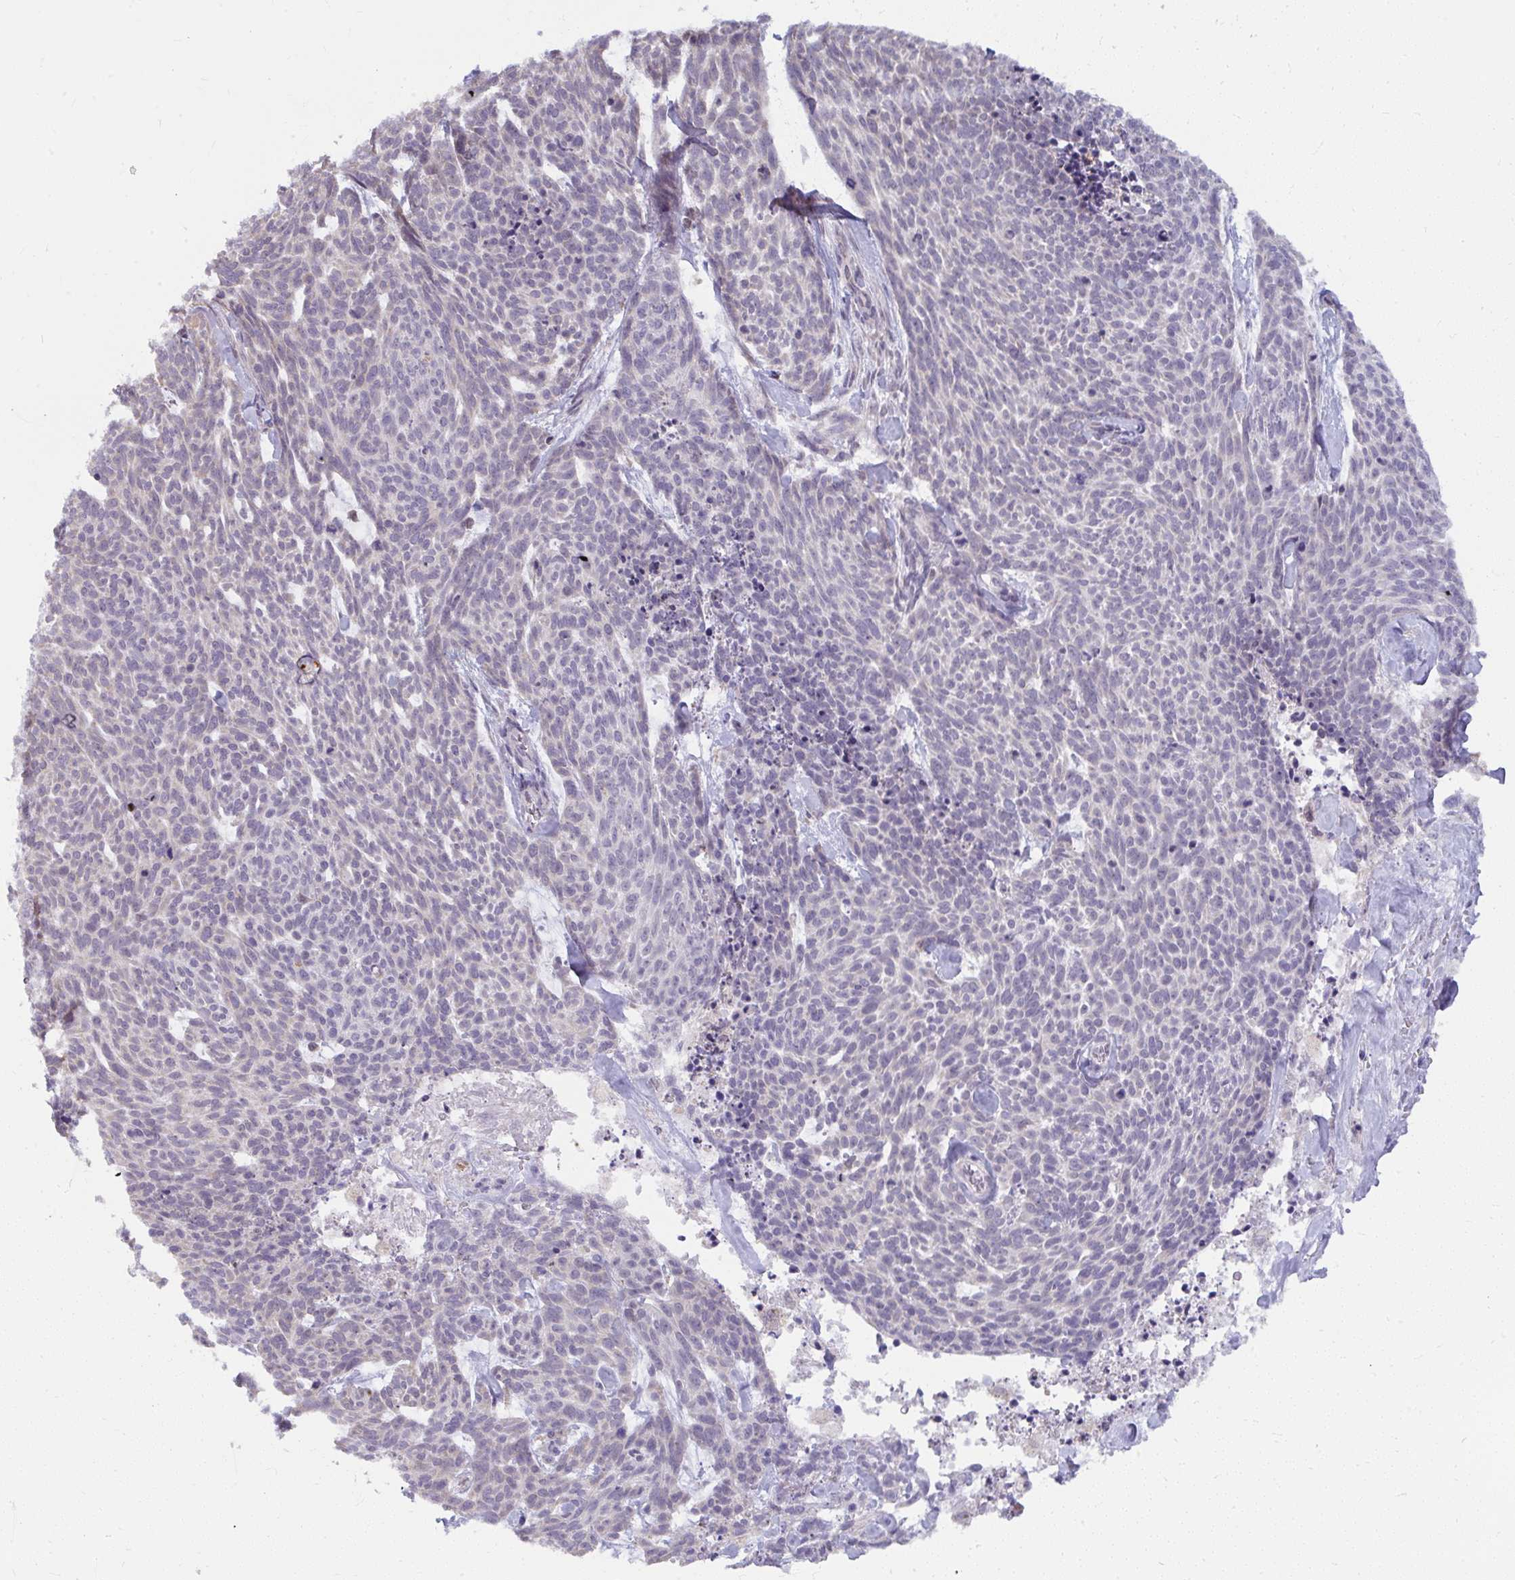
{"staining": {"intensity": "negative", "quantity": "none", "location": "none"}, "tissue": "skin cancer", "cell_type": "Tumor cells", "image_type": "cancer", "snomed": [{"axis": "morphology", "description": "Basal cell carcinoma"}, {"axis": "topography", "description": "Skin"}], "caption": "Immunohistochemistry histopathology image of neoplastic tissue: human skin basal cell carcinoma stained with DAB demonstrates no significant protein expression in tumor cells.", "gene": "NMNAT1", "patient": {"sex": "female", "age": 93}}